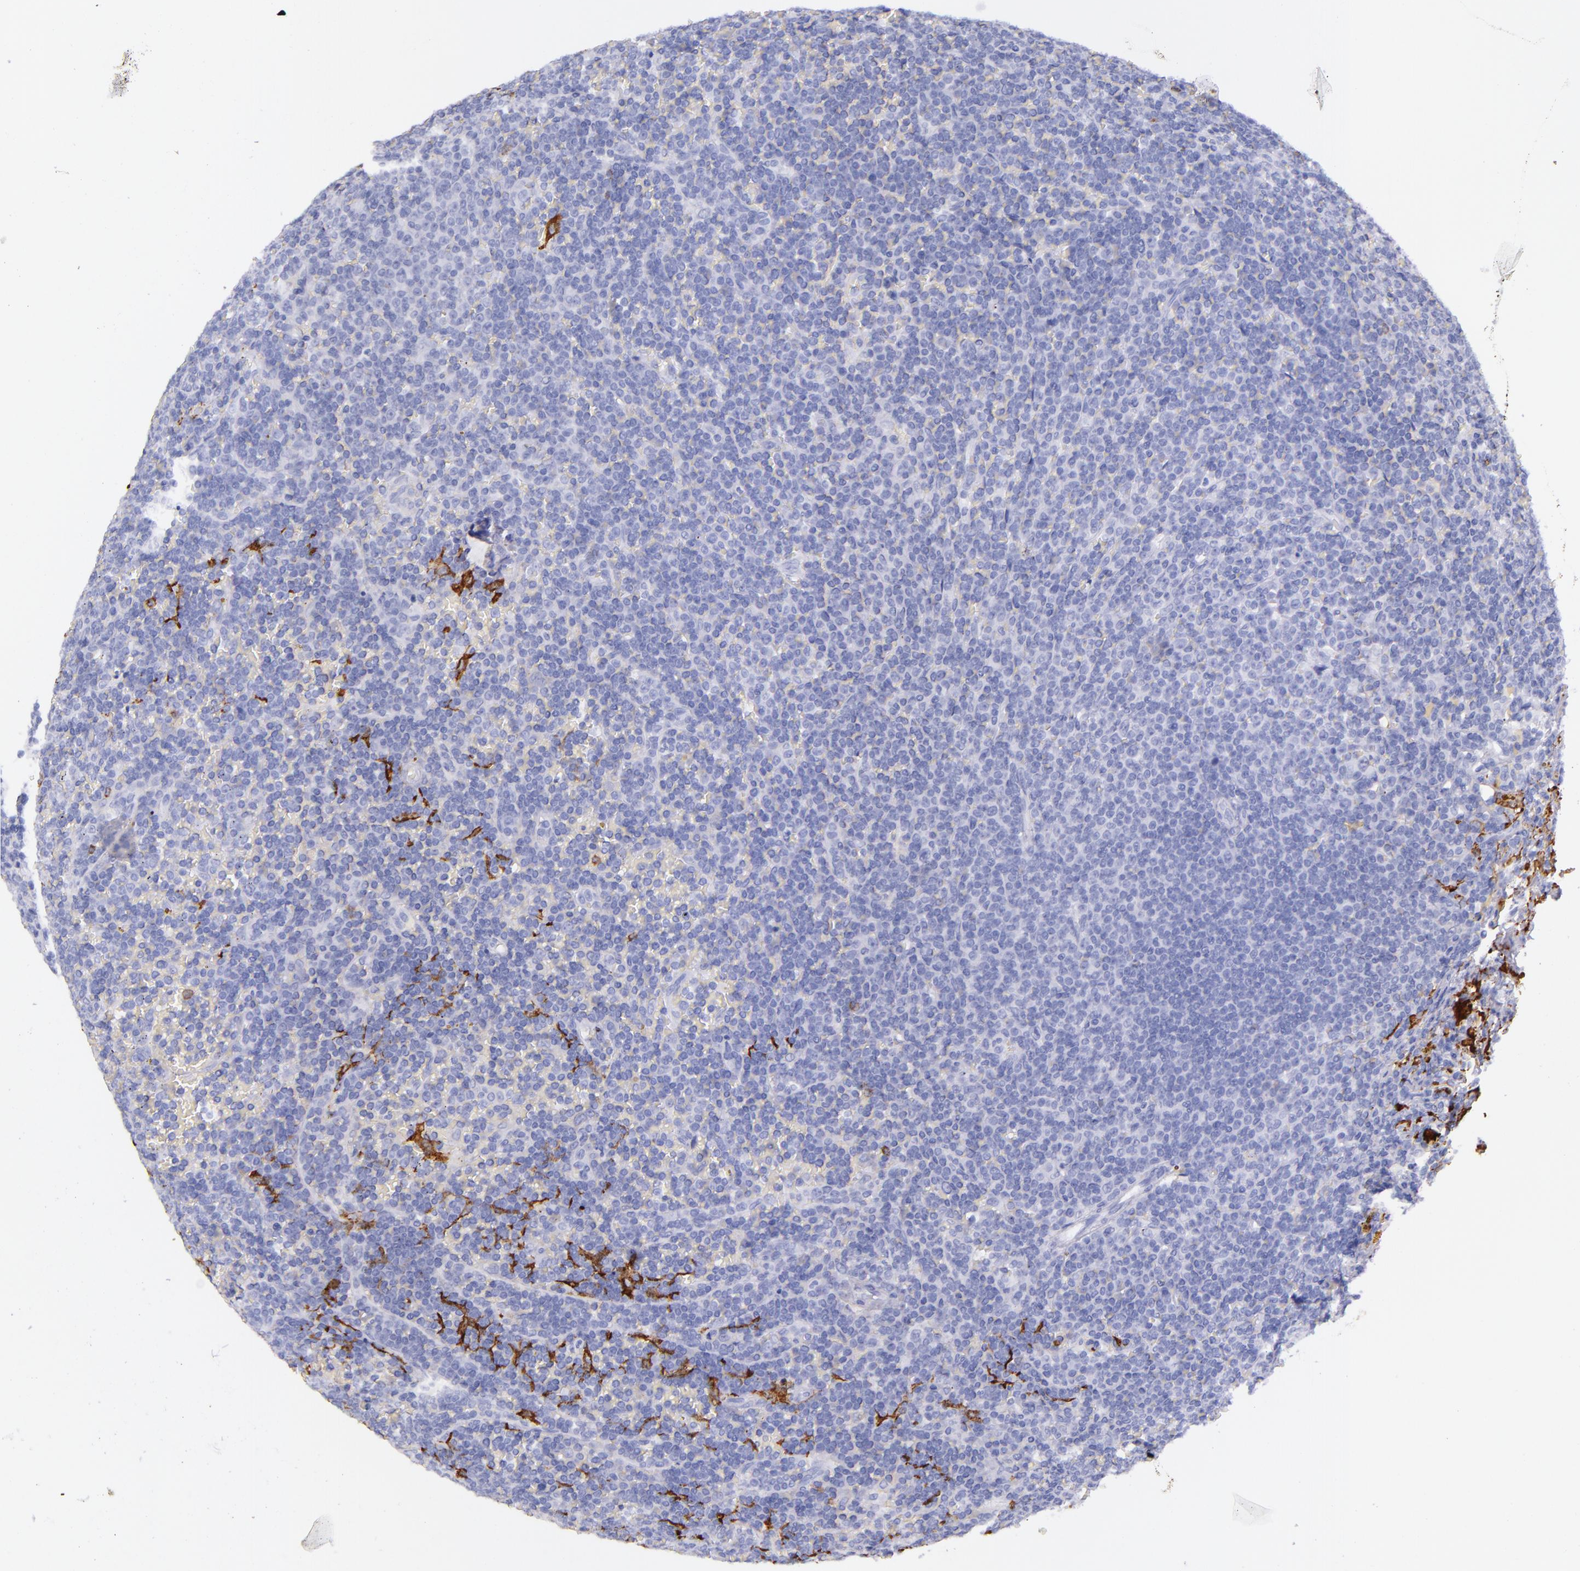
{"staining": {"intensity": "negative", "quantity": "none", "location": "none"}, "tissue": "lymphoma", "cell_type": "Tumor cells", "image_type": "cancer", "snomed": [{"axis": "morphology", "description": "Malignant lymphoma, non-Hodgkin's type, Low grade"}, {"axis": "topography", "description": "Spleen"}], "caption": "Immunohistochemistry of human lymphoma demonstrates no expression in tumor cells.", "gene": "CD163", "patient": {"sex": "male", "age": 80}}